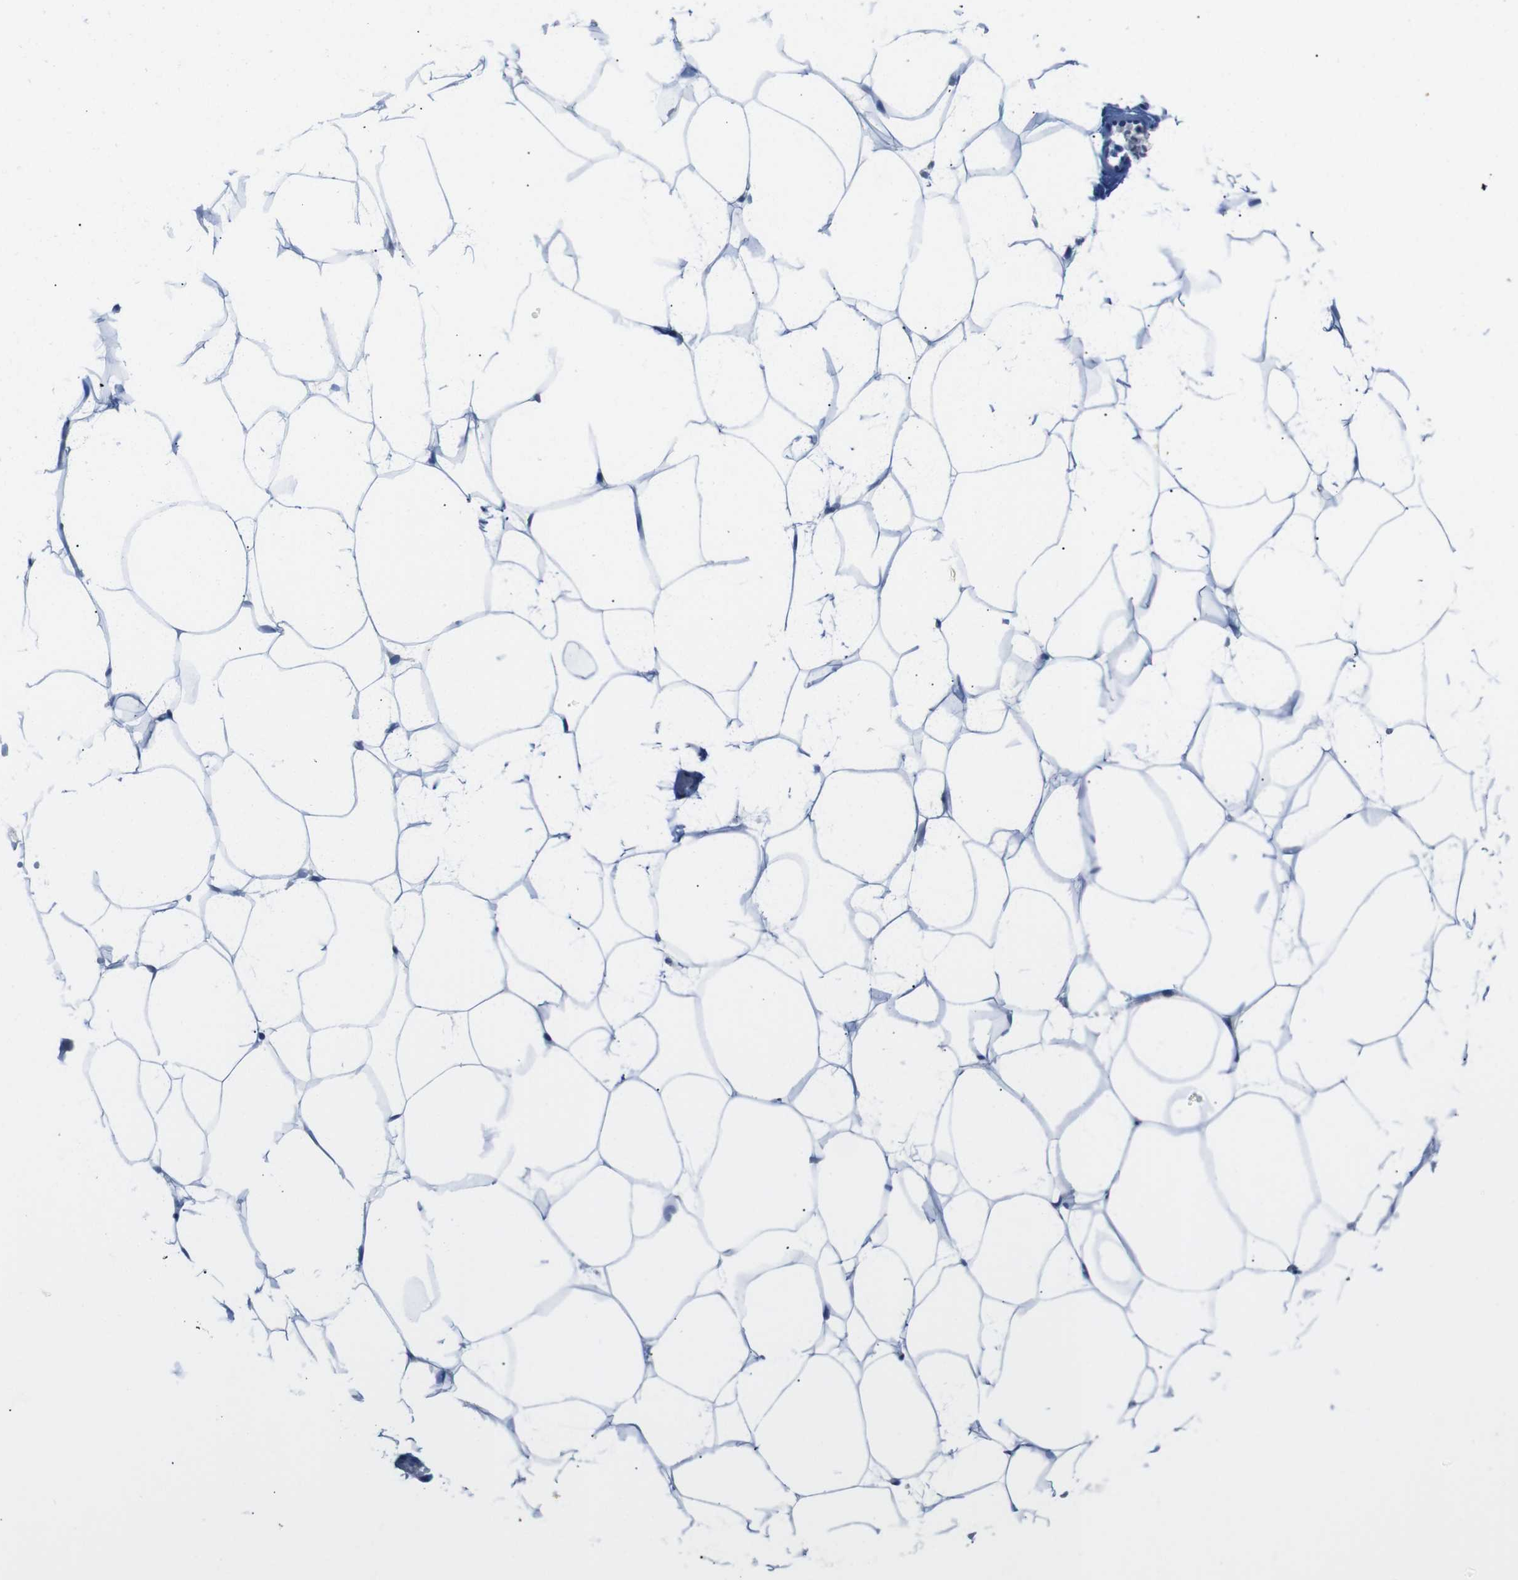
{"staining": {"intensity": "negative", "quantity": "none", "location": "none"}, "tissue": "adipose tissue", "cell_type": "Adipocytes", "image_type": "normal", "snomed": [{"axis": "morphology", "description": "Normal tissue, NOS"}, {"axis": "topography", "description": "Breast"}, {"axis": "topography", "description": "Adipose tissue"}], "caption": "Protein analysis of benign adipose tissue demonstrates no significant staining in adipocytes.", "gene": "DCP1A", "patient": {"sex": "female", "age": 25}}